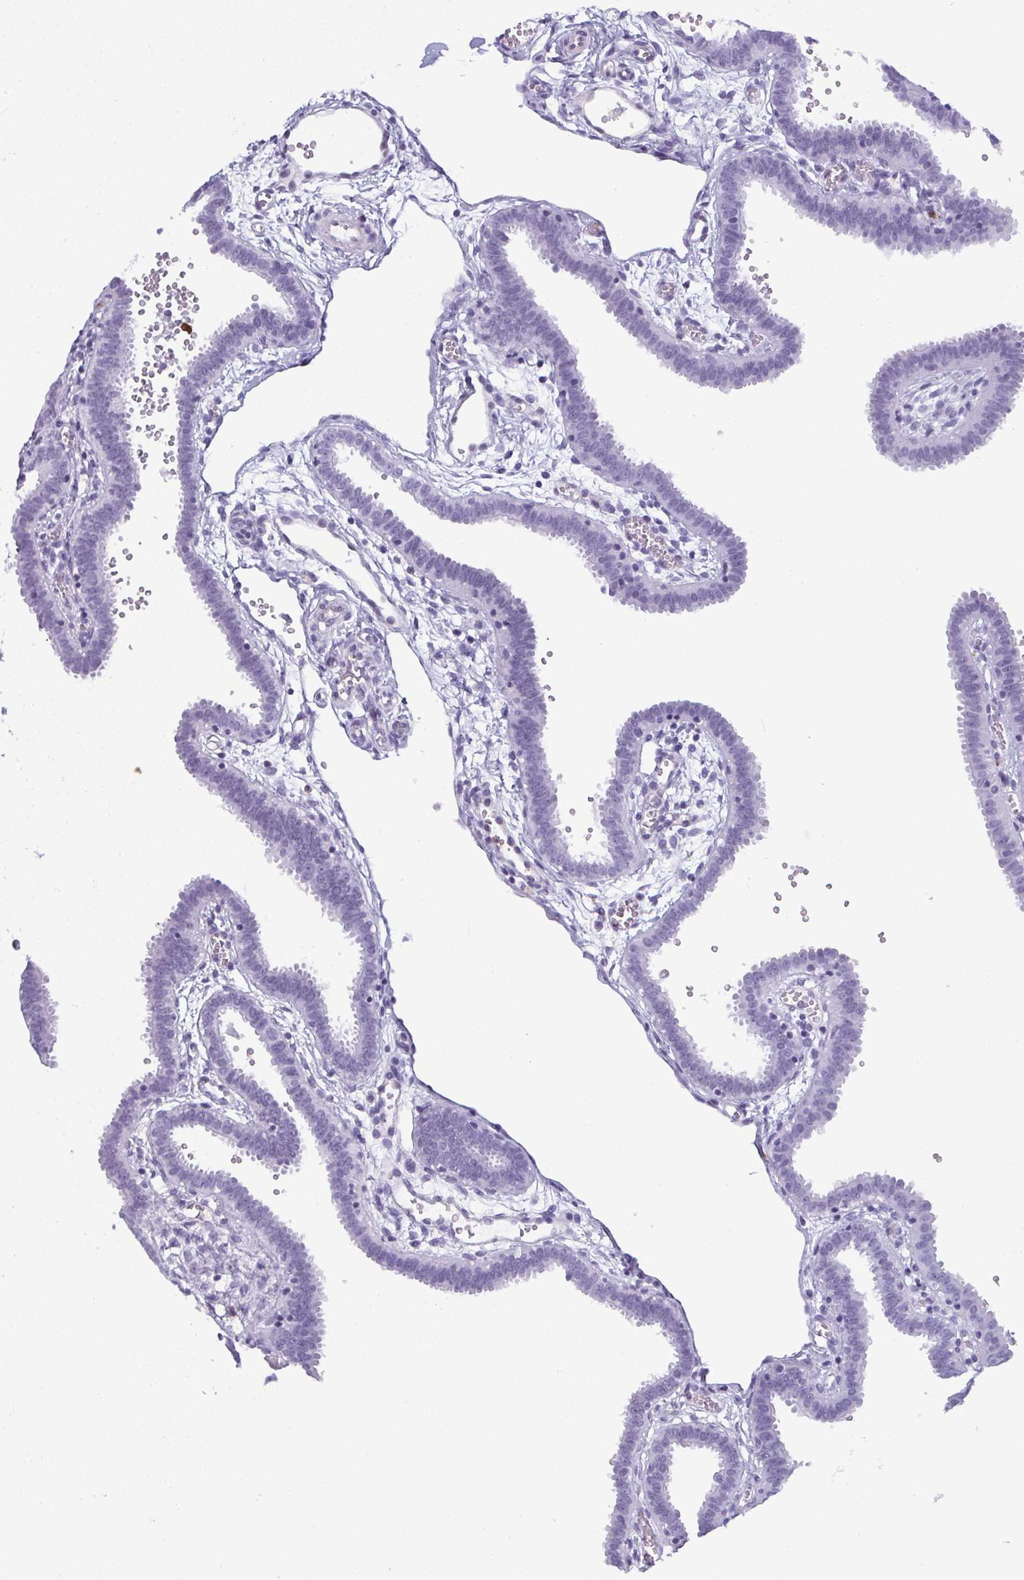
{"staining": {"intensity": "negative", "quantity": "none", "location": "none"}, "tissue": "fallopian tube", "cell_type": "Glandular cells", "image_type": "normal", "snomed": [{"axis": "morphology", "description": "Normal tissue, NOS"}, {"axis": "topography", "description": "Fallopian tube"}], "caption": "DAB immunohistochemical staining of normal fallopian tube exhibits no significant positivity in glandular cells.", "gene": "CDA", "patient": {"sex": "female", "age": 37}}